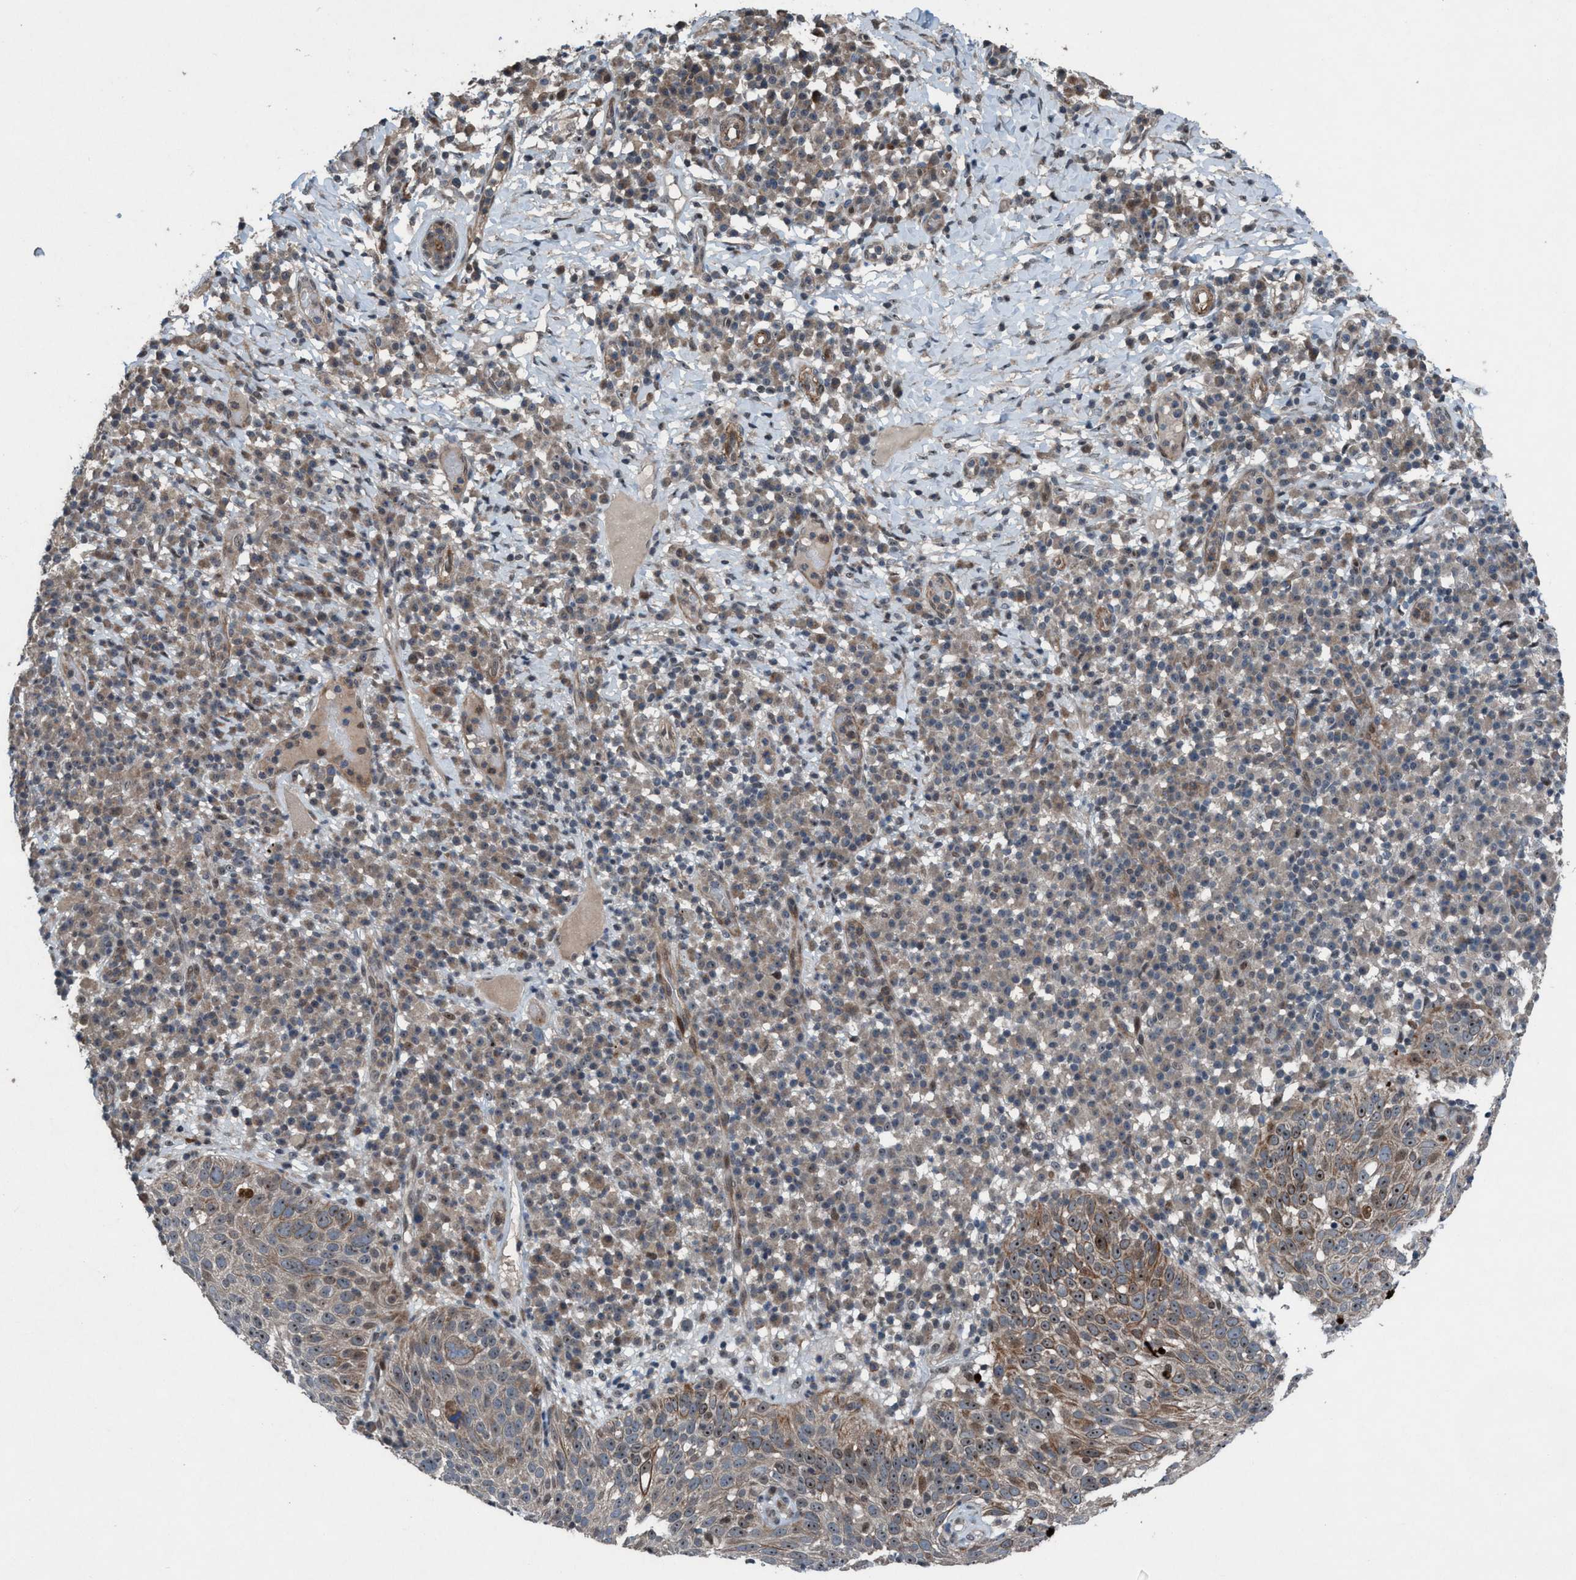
{"staining": {"intensity": "weak", "quantity": ">75%", "location": "cytoplasmic/membranous,nuclear"}, "tissue": "skin cancer", "cell_type": "Tumor cells", "image_type": "cancer", "snomed": [{"axis": "morphology", "description": "Squamous cell carcinoma in situ, NOS"}, {"axis": "morphology", "description": "Squamous cell carcinoma, NOS"}, {"axis": "topography", "description": "Skin"}], "caption": "Immunohistochemical staining of human skin squamous cell carcinoma demonstrates weak cytoplasmic/membranous and nuclear protein staining in about >75% of tumor cells.", "gene": "NISCH", "patient": {"sex": "male", "age": 93}}